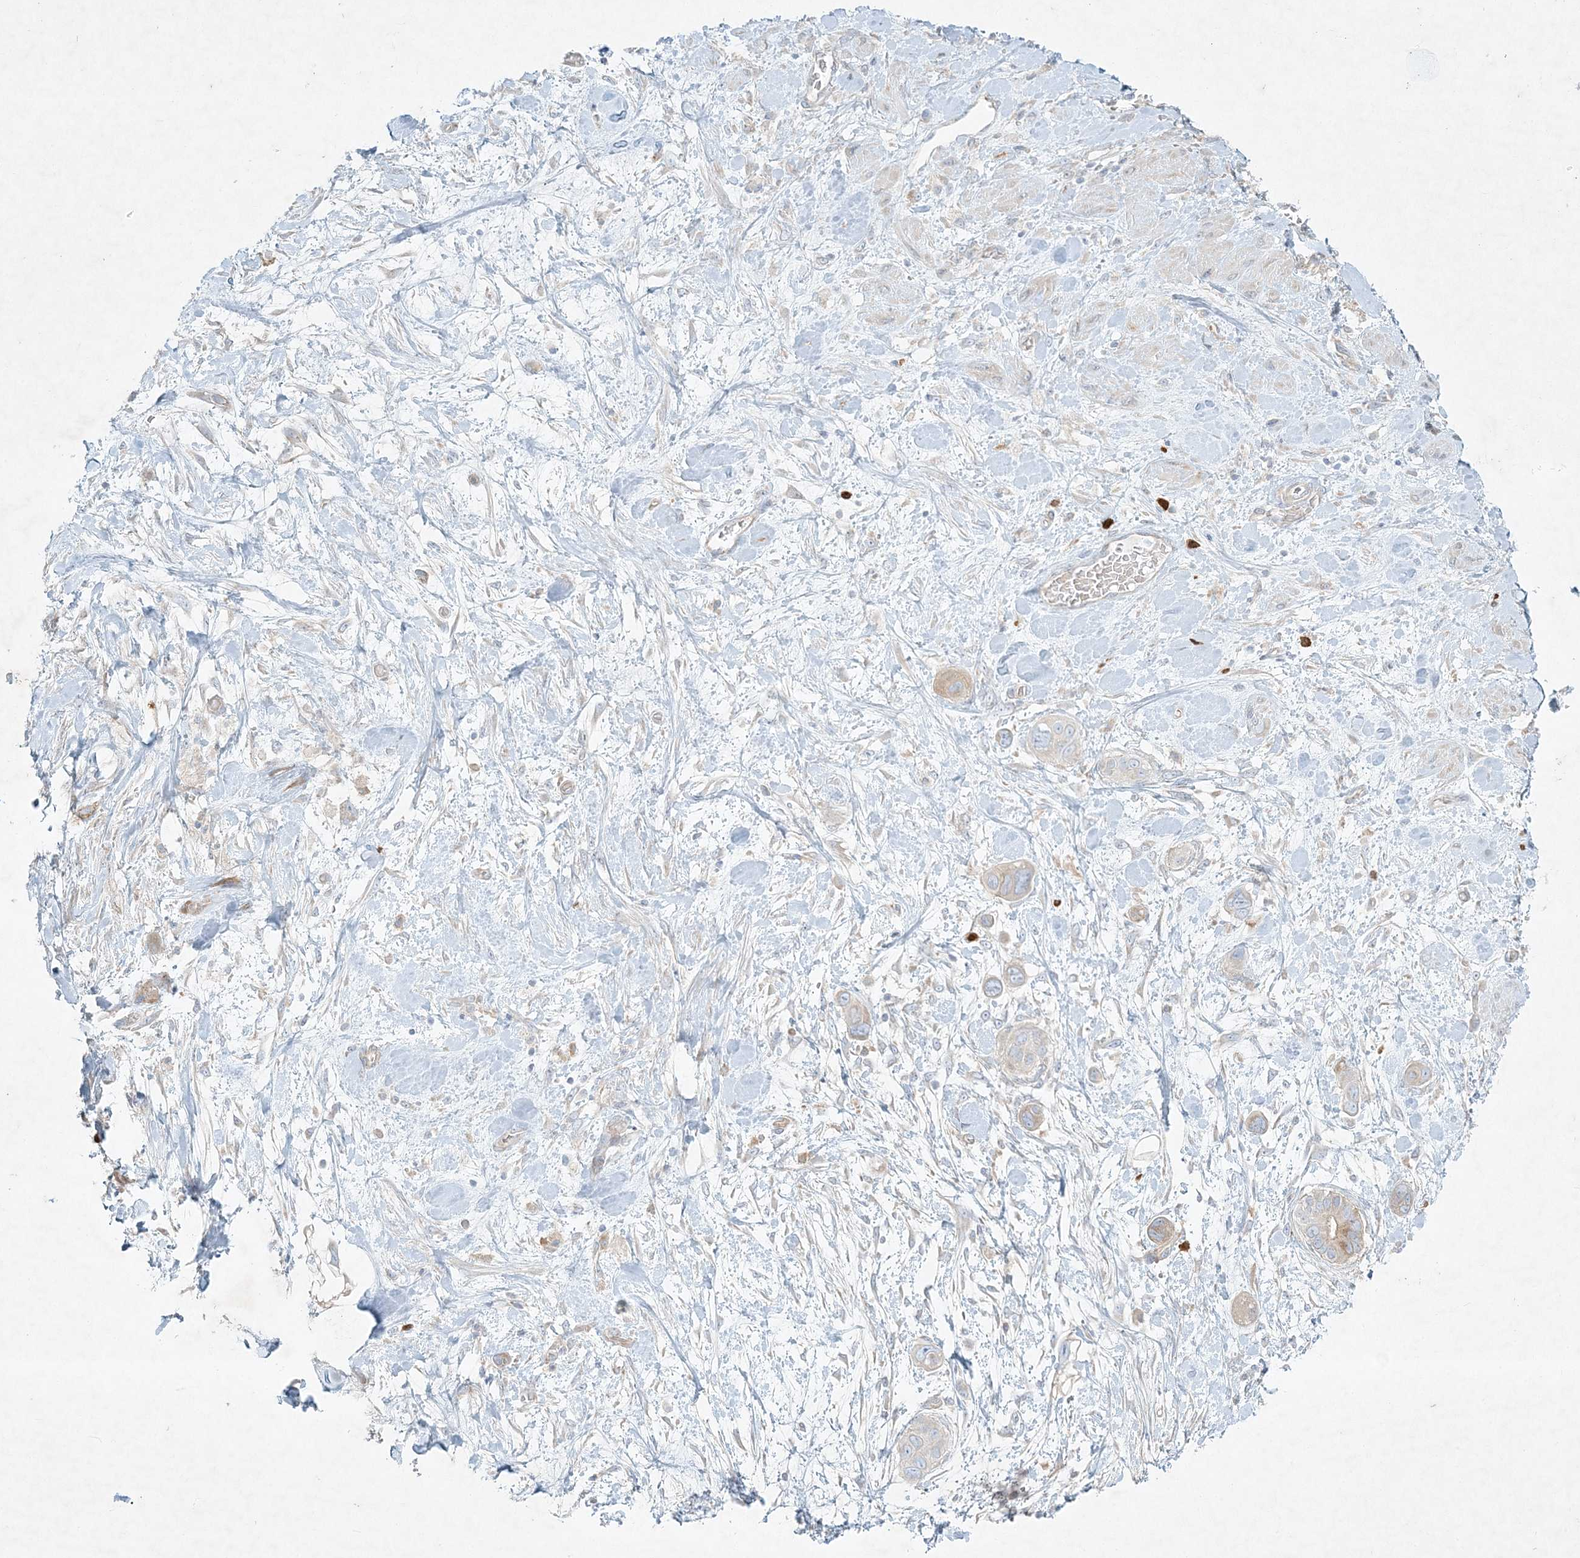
{"staining": {"intensity": "weak", "quantity": "25%-75%", "location": "cytoplasmic/membranous"}, "tissue": "pancreatic cancer", "cell_type": "Tumor cells", "image_type": "cancer", "snomed": [{"axis": "morphology", "description": "Adenocarcinoma, NOS"}, {"axis": "topography", "description": "Pancreas"}], "caption": "Adenocarcinoma (pancreatic) stained with immunohistochemistry (IHC) reveals weak cytoplasmic/membranous staining in approximately 25%-75% of tumor cells. (DAB IHC, brown staining for protein, blue staining for nuclei).", "gene": "STK11IP", "patient": {"sex": "male", "age": 68}}